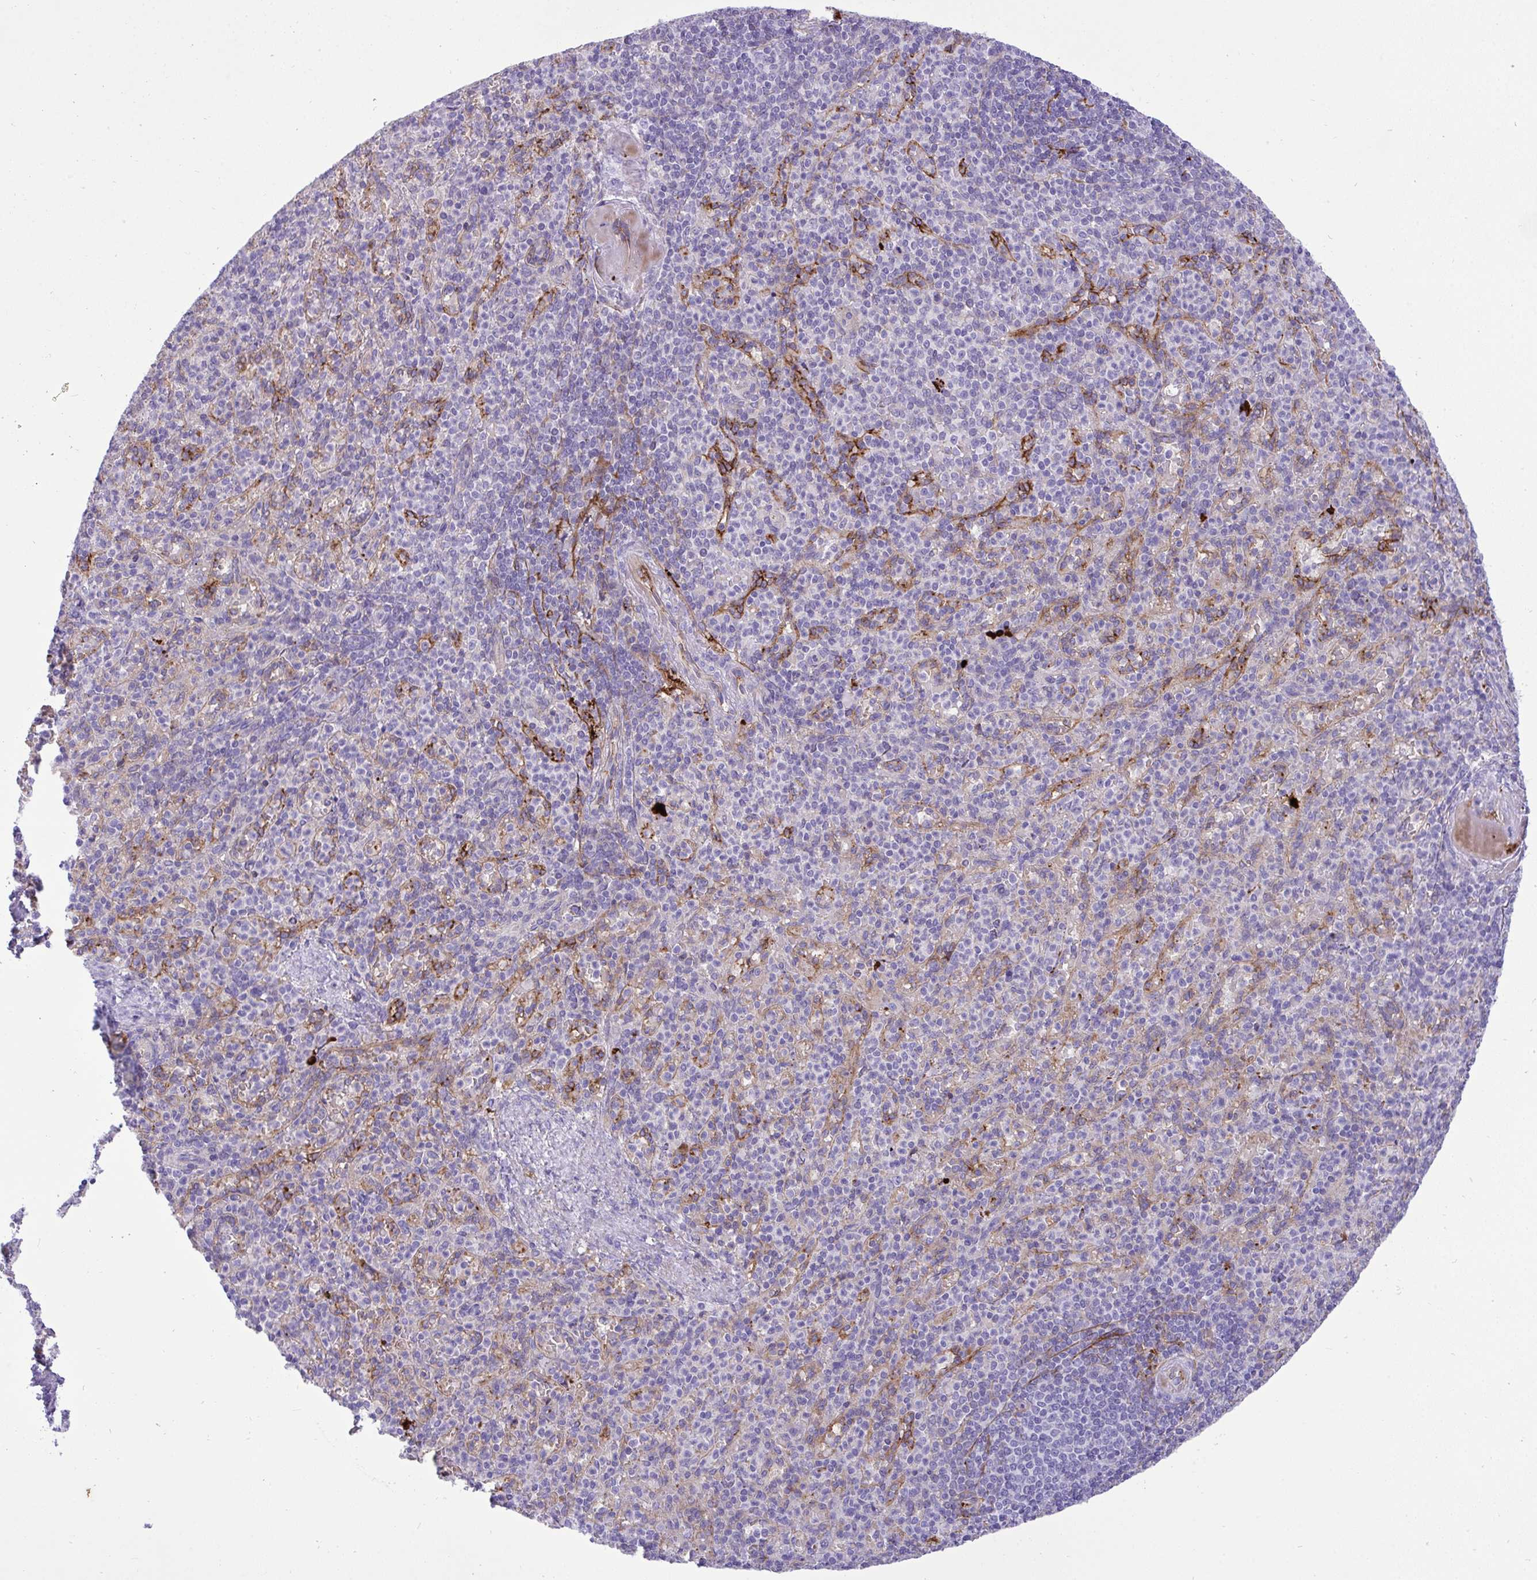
{"staining": {"intensity": "negative", "quantity": "none", "location": "none"}, "tissue": "spleen", "cell_type": "Cells in red pulp", "image_type": "normal", "snomed": [{"axis": "morphology", "description": "Normal tissue, NOS"}, {"axis": "topography", "description": "Spleen"}], "caption": "This is a photomicrograph of immunohistochemistry (IHC) staining of benign spleen, which shows no positivity in cells in red pulp. The staining is performed using DAB brown chromogen with nuclei counter-stained in using hematoxylin.", "gene": "F2", "patient": {"sex": "female", "age": 74}}